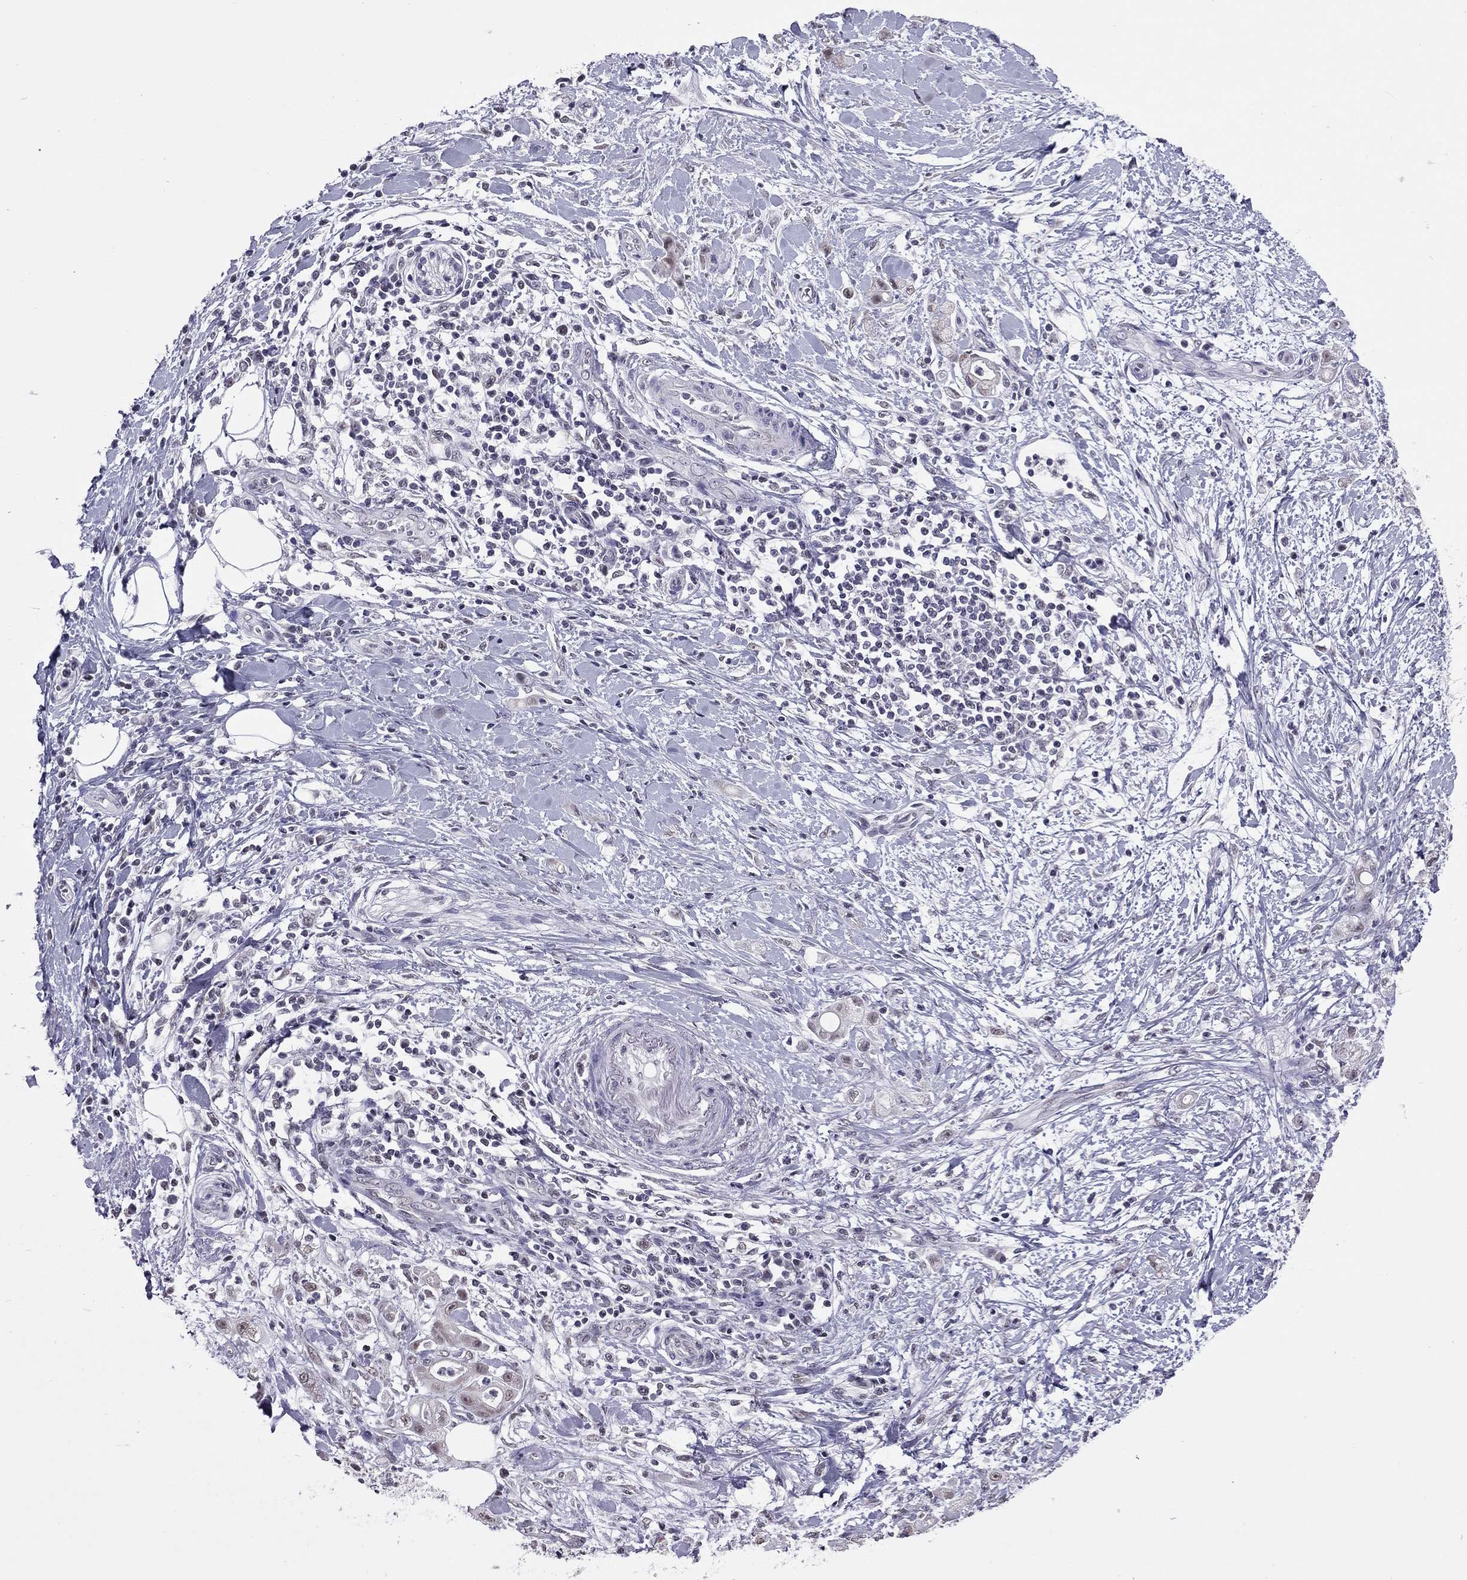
{"staining": {"intensity": "negative", "quantity": "none", "location": "none"}, "tissue": "stomach cancer", "cell_type": "Tumor cells", "image_type": "cancer", "snomed": [{"axis": "morphology", "description": "Adenocarcinoma, NOS"}, {"axis": "topography", "description": "Stomach"}], "caption": "Immunohistochemistry (IHC) micrograph of adenocarcinoma (stomach) stained for a protein (brown), which exhibits no expression in tumor cells.", "gene": "PPP1R3A", "patient": {"sex": "male", "age": 58}}